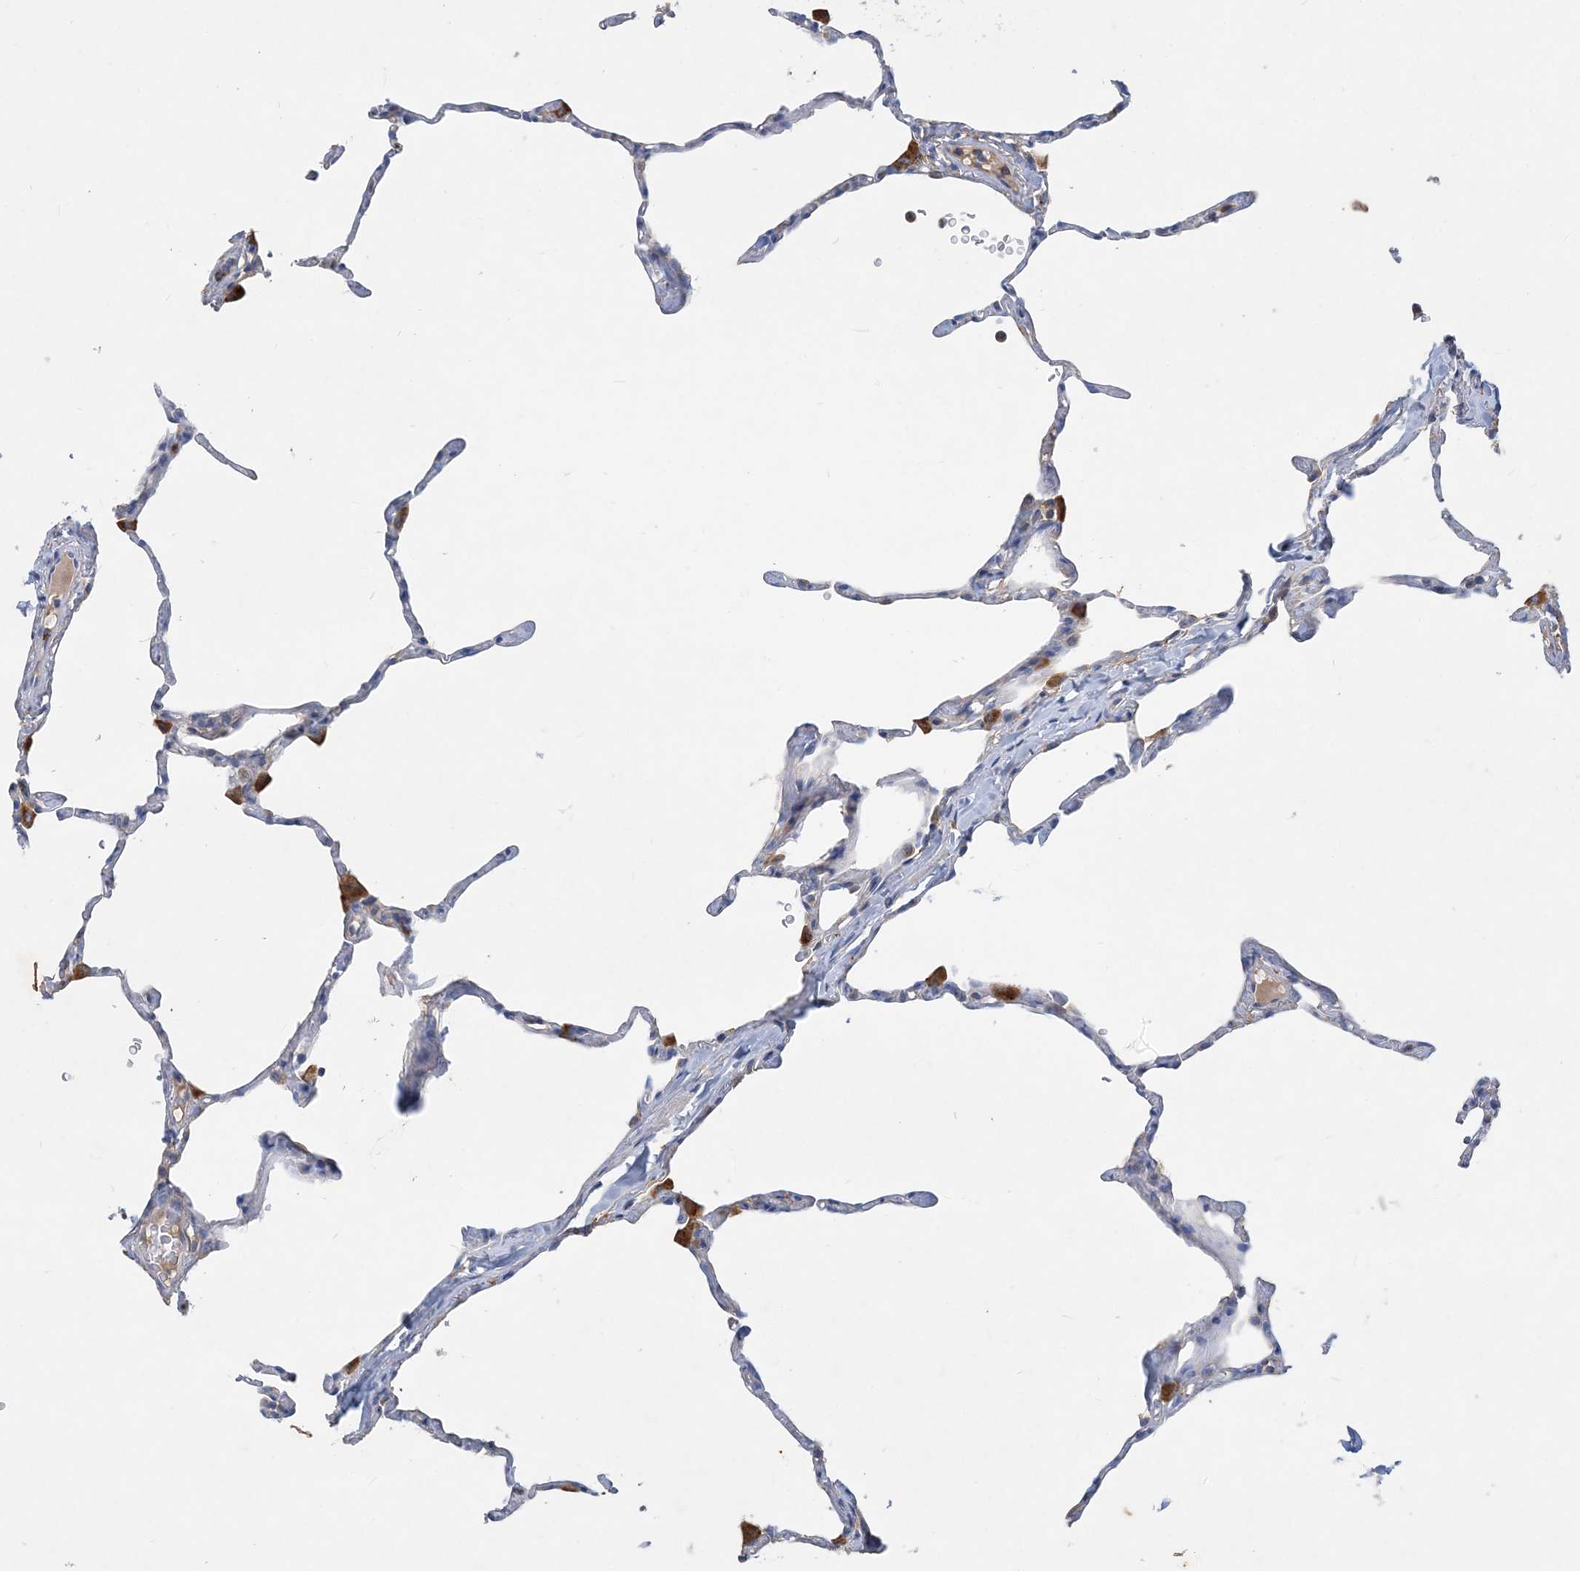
{"staining": {"intensity": "negative", "quantity": "none", "location": "none"}, "tissue": "lung", "cell_type": "Alveolar cells", "image_type": "normal", "snomed": [{"axis": "morphology", "description": "Normal tissue, NOS"}, {"axis": "topography", "description": "Lung"}], "caption": "Protein analysis of normal lung exhibits no significant expression in alveolar cells. Nuclei are stained in blue.", "gene": "GRINA", "patient": {"sex": "male", "age": 65}}